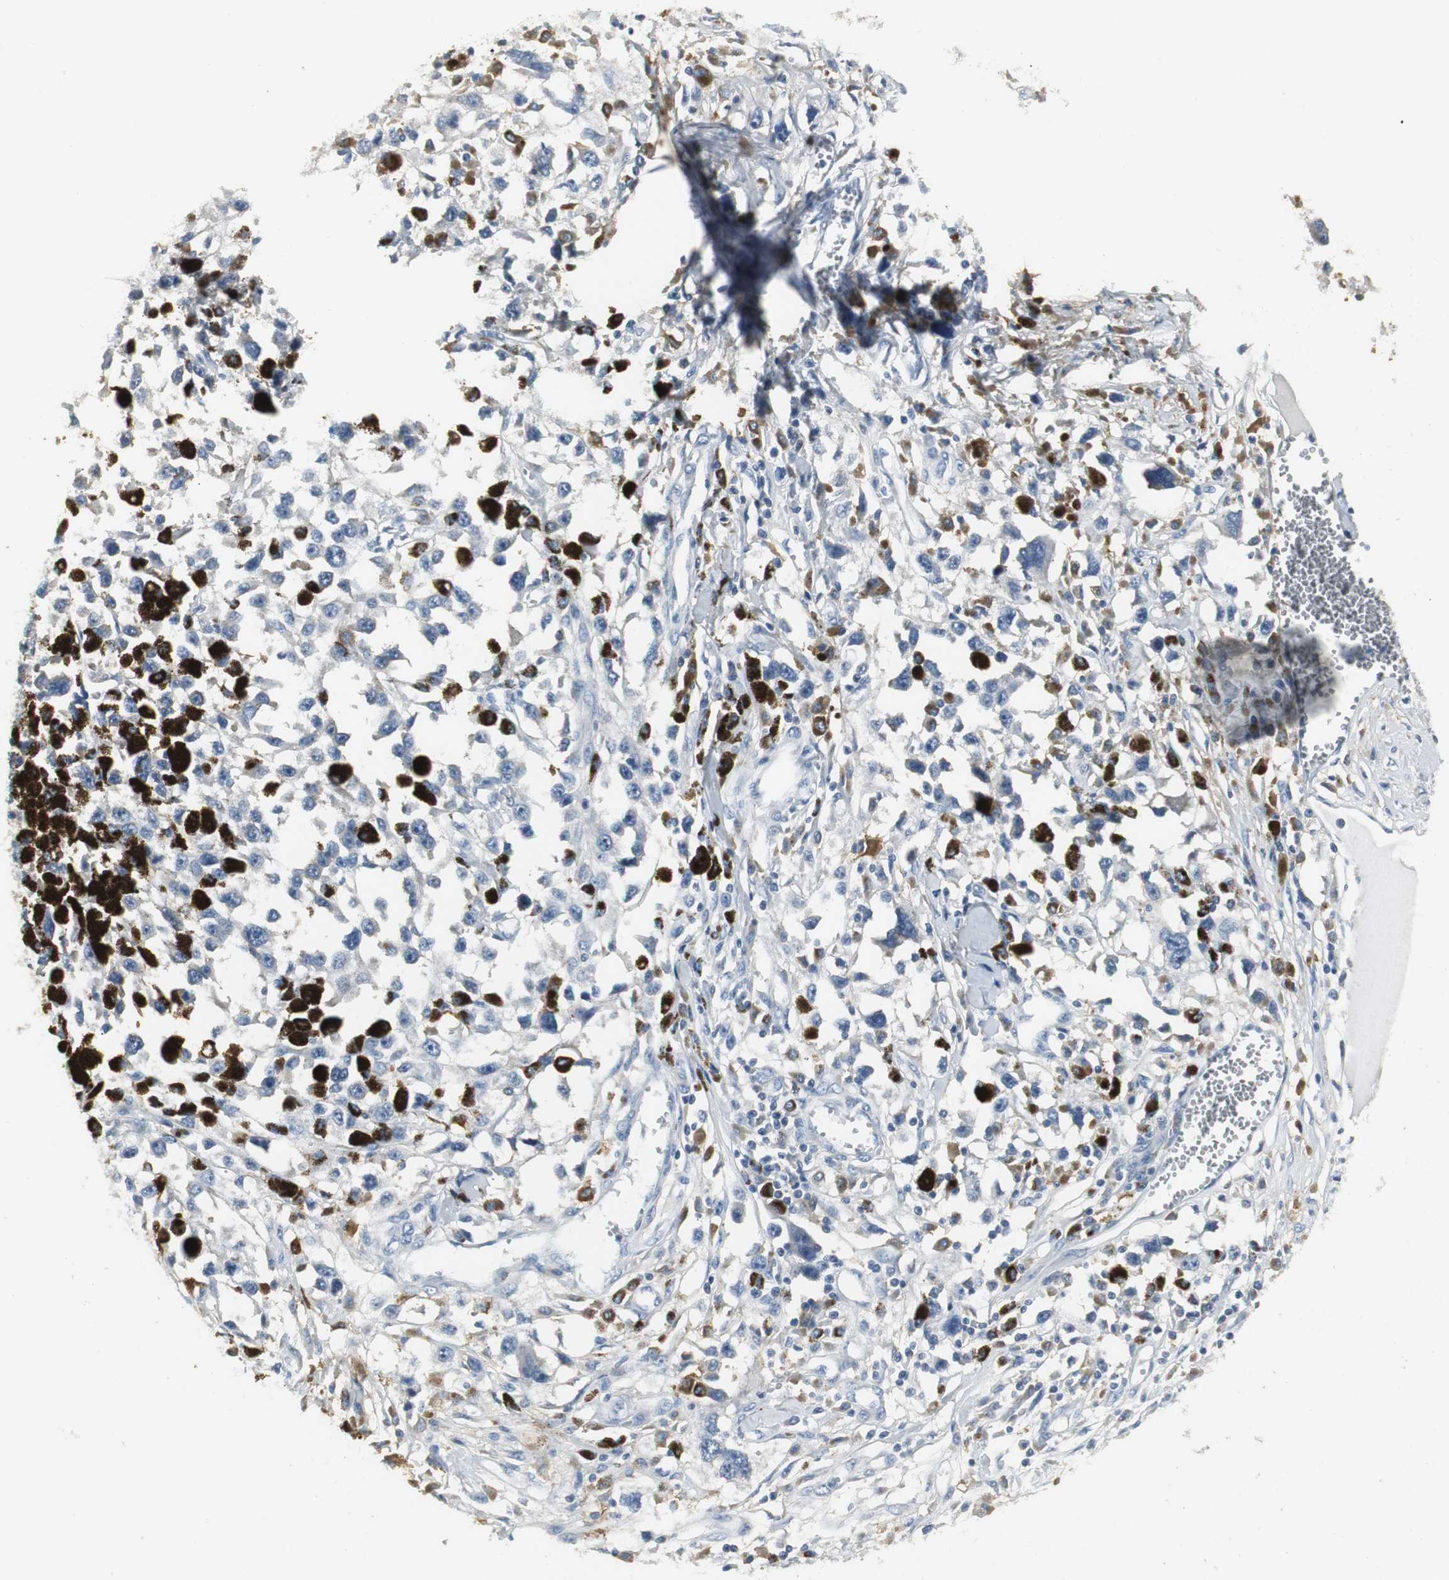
{"staining": {"intensity": "weak", "quantity": "25%-75%", "location": "cytoplasmic/membranous"}, "tissue": "melanoma", "cell_type": "Tumor cells", "image_type": "cancer", "snomed": [{"axis": "morphology", "description": "Malignant melanoma, Metastatic site"}, {"axis": "topography", "description": "Lymph node"}], "caption": "Immunohistochemical staining of melanoma displays low levels of weak cytoplasmic/membranous expression in approximately 25%-75% of tumor cells.", "gene": "SLC2A5", "patient": {"sex": "male", "age": 59}}